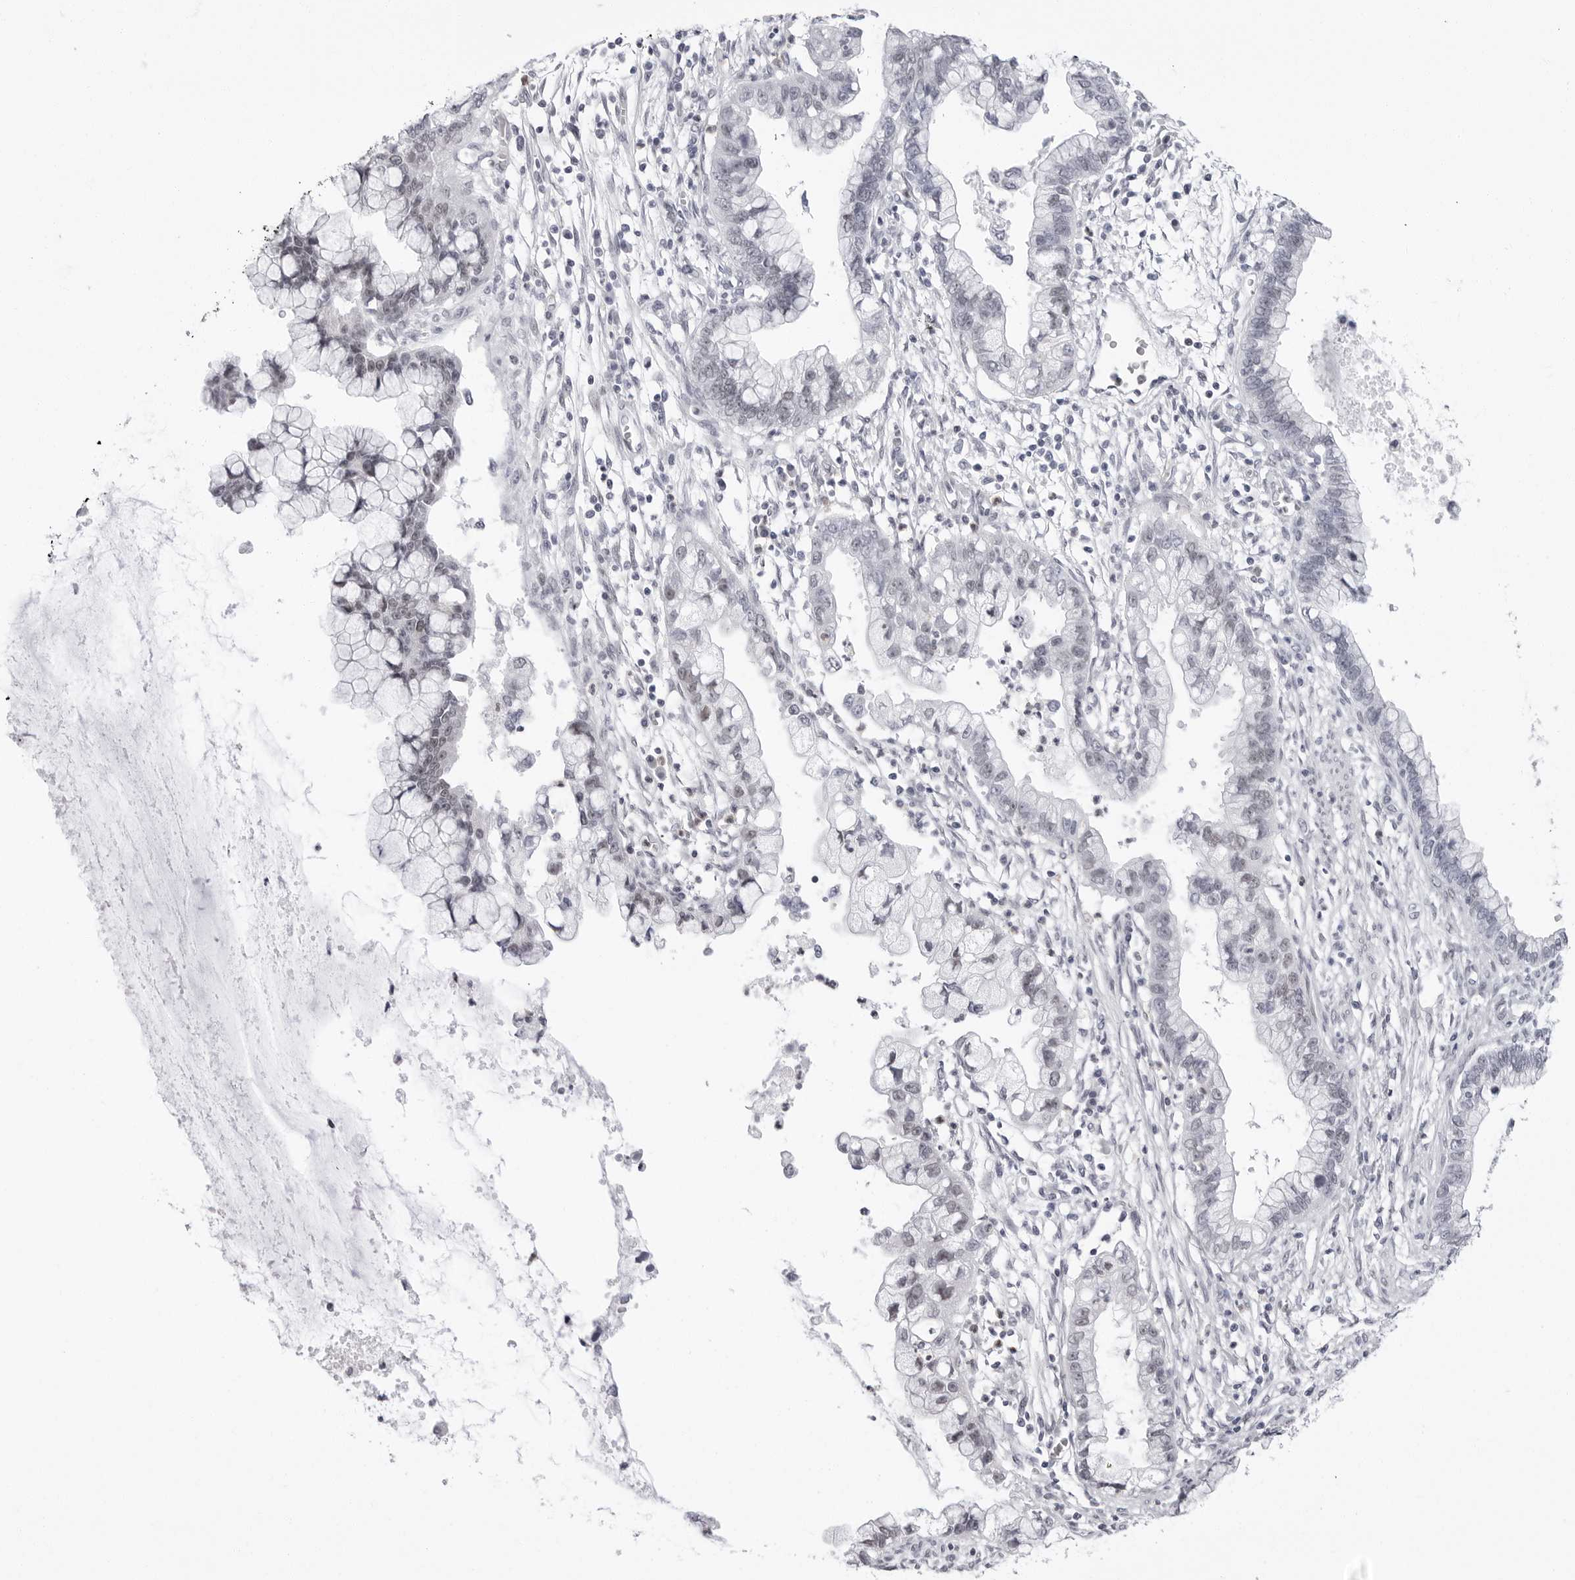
{"staining": {"intensity": "negative", "quantity": "none", "location": "none"}, "tissue": "cervical cancer", "cell_type": "Tumor cells", "image_type": "cancer", "snomed": [{"axis": "morphology", "description": "Adenocarcinoma, NOS"}, {"axis": "topography", "description": "Cervix"}], "caption": "This is a histopathology image of immunohistochemistry staining of cervical adenocarcinoma, which shows no staining in tumor cells.", "gene": "VEZF1", "patient": {"sex": "female", "age": 44}}